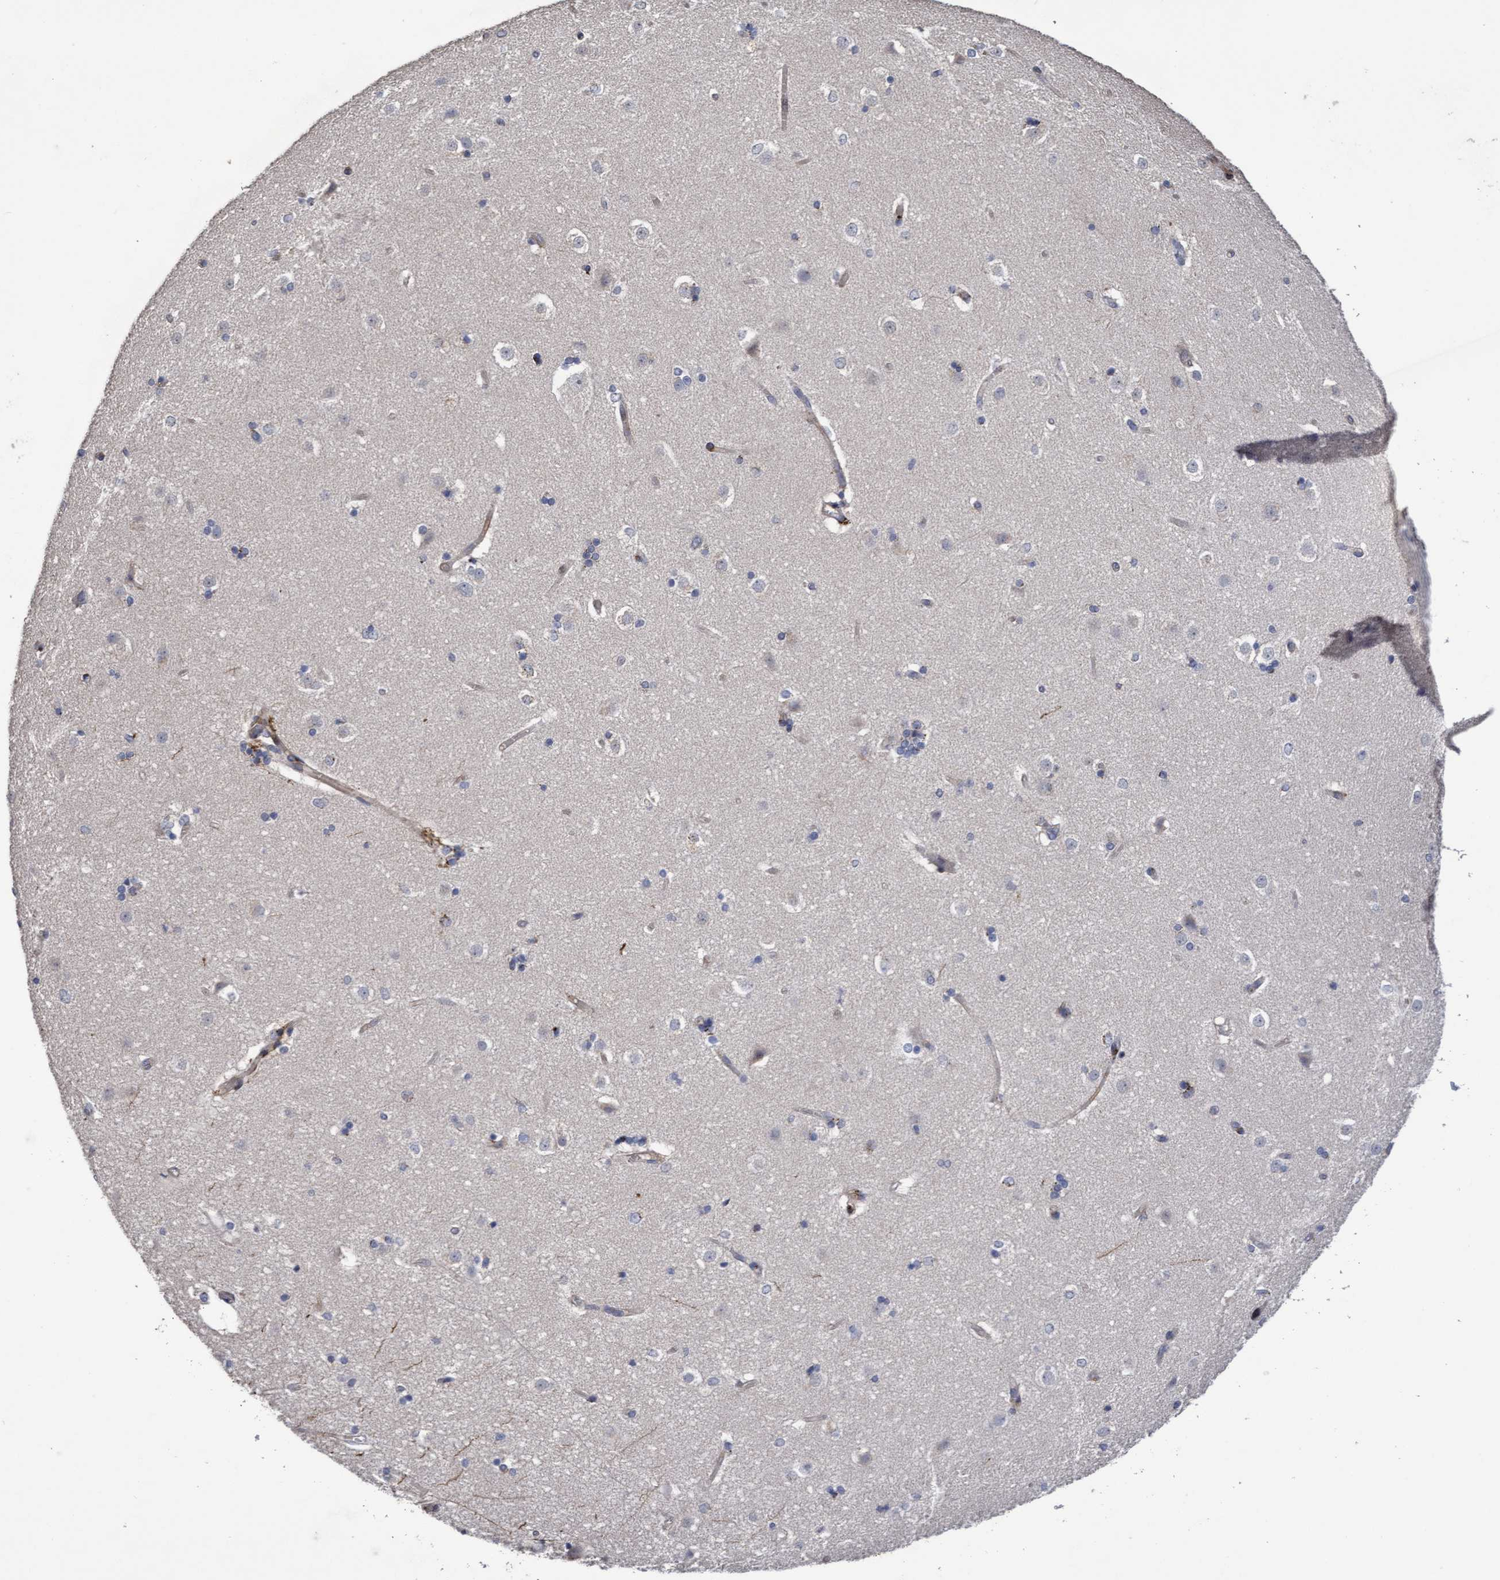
{"staining": {"intensity": "negative", "quantity": "none", "location": "none"}, "tissue": "caudate", "cell_type": "Glial cells", "image_type": "normal", "snomed": [{"axis": "morphology", "description": "Normal tissue, NOS"}, {"axis": "topography", "description": "Lateral ventricle wall"}], "caption": "The IHC photomicrograph has no significant expression in glial cells of caudate.", "gene": "KRT24", "patient": {"sex": "female", "age": 19}}